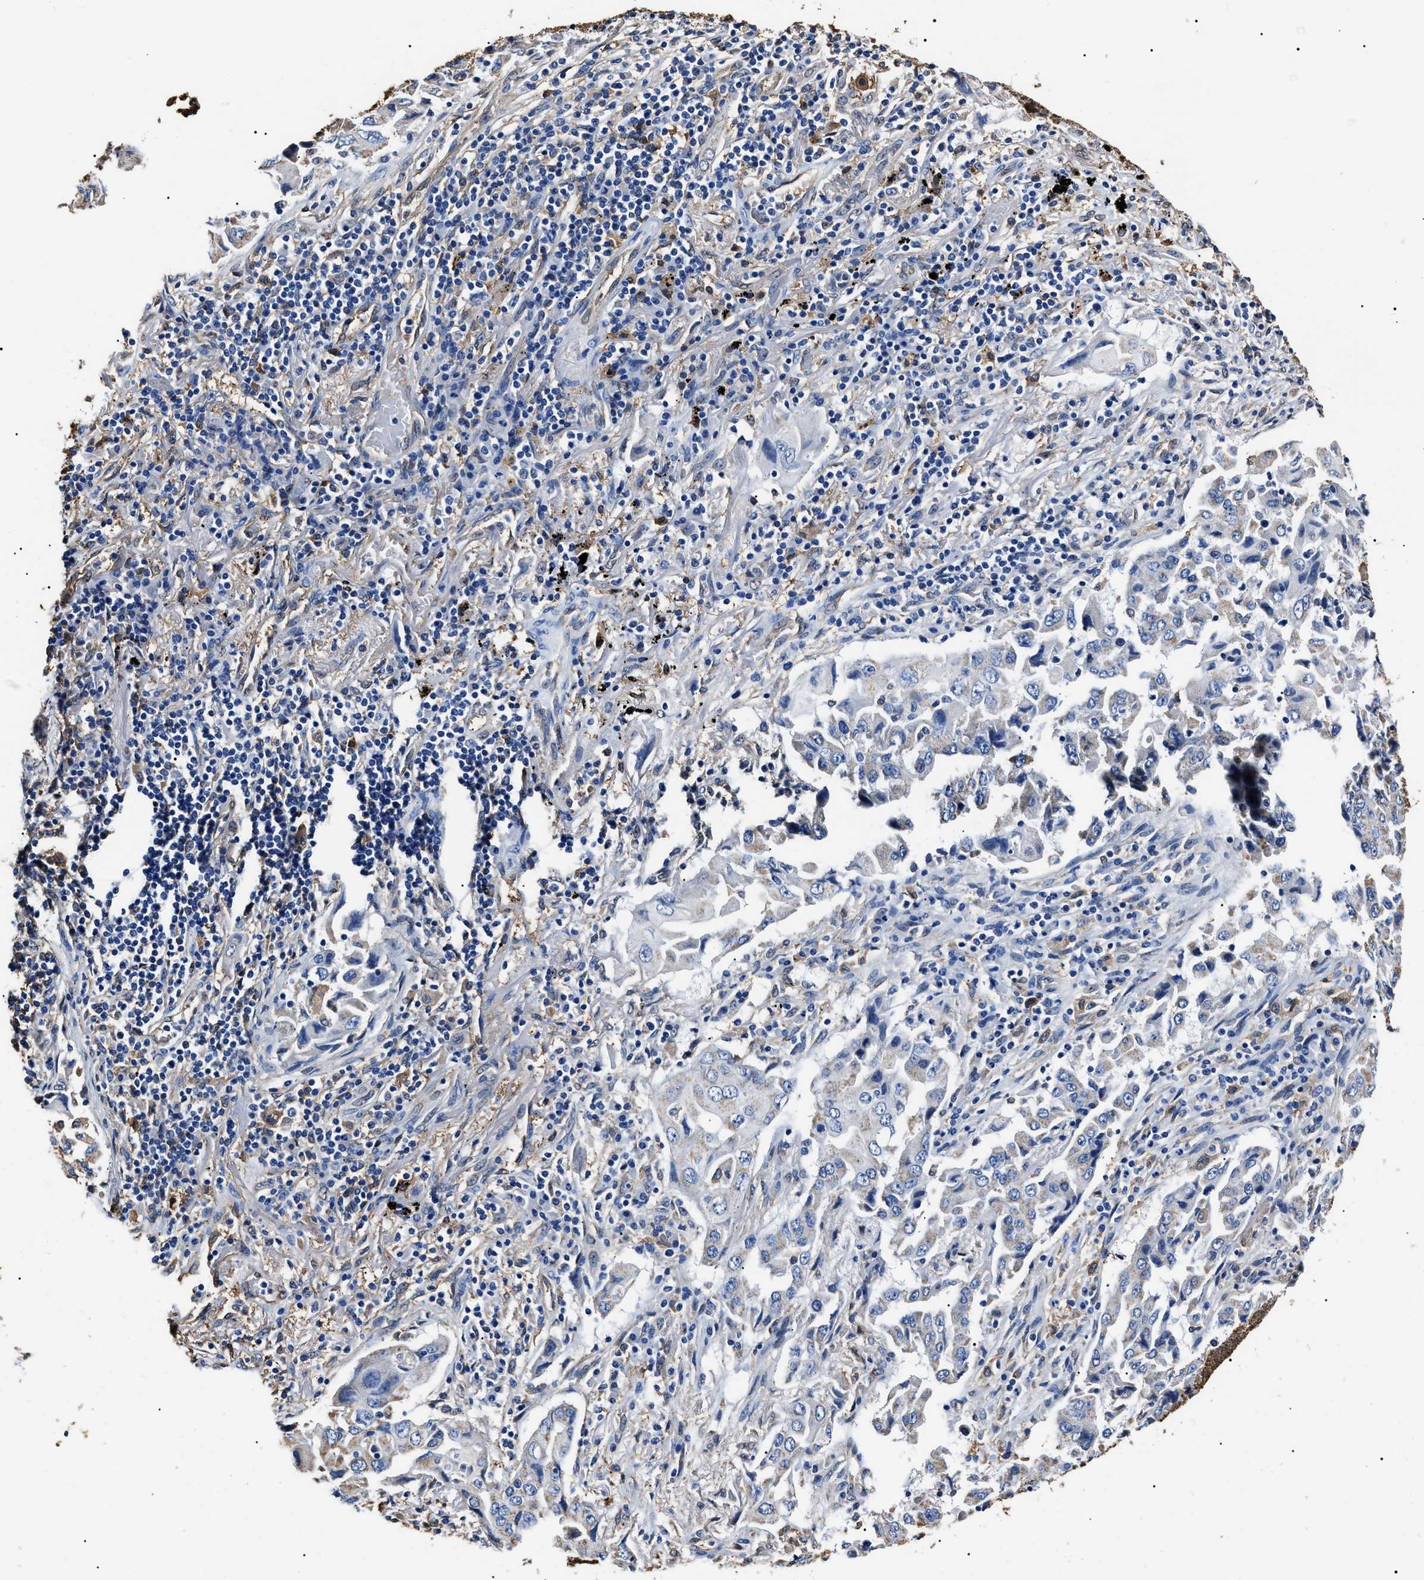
{"staining": {"intensity": "negative", "quantity": "none", "location": "none"}, "tissue": "lung cancer", "cell_type": "Tumor cells", "image_type": "cancer", "snomed": [{"axis": "morphology", "description": "Adenocarcinoma, NOS"}, {"axis": "topography", "description": "Lung"}], "caption": "Immunohistochemistry (IHC) histopathology image of neoplastic tissue: adenocarcinoma (lung) stained with DAB reveals no significant protein positivity in tumor cells. (DAB (3,3'-diaminobenzidine) IHC, high magnification).", "gene": "ALDH1A1", "patient": {"sex": "female", "age": 65}}